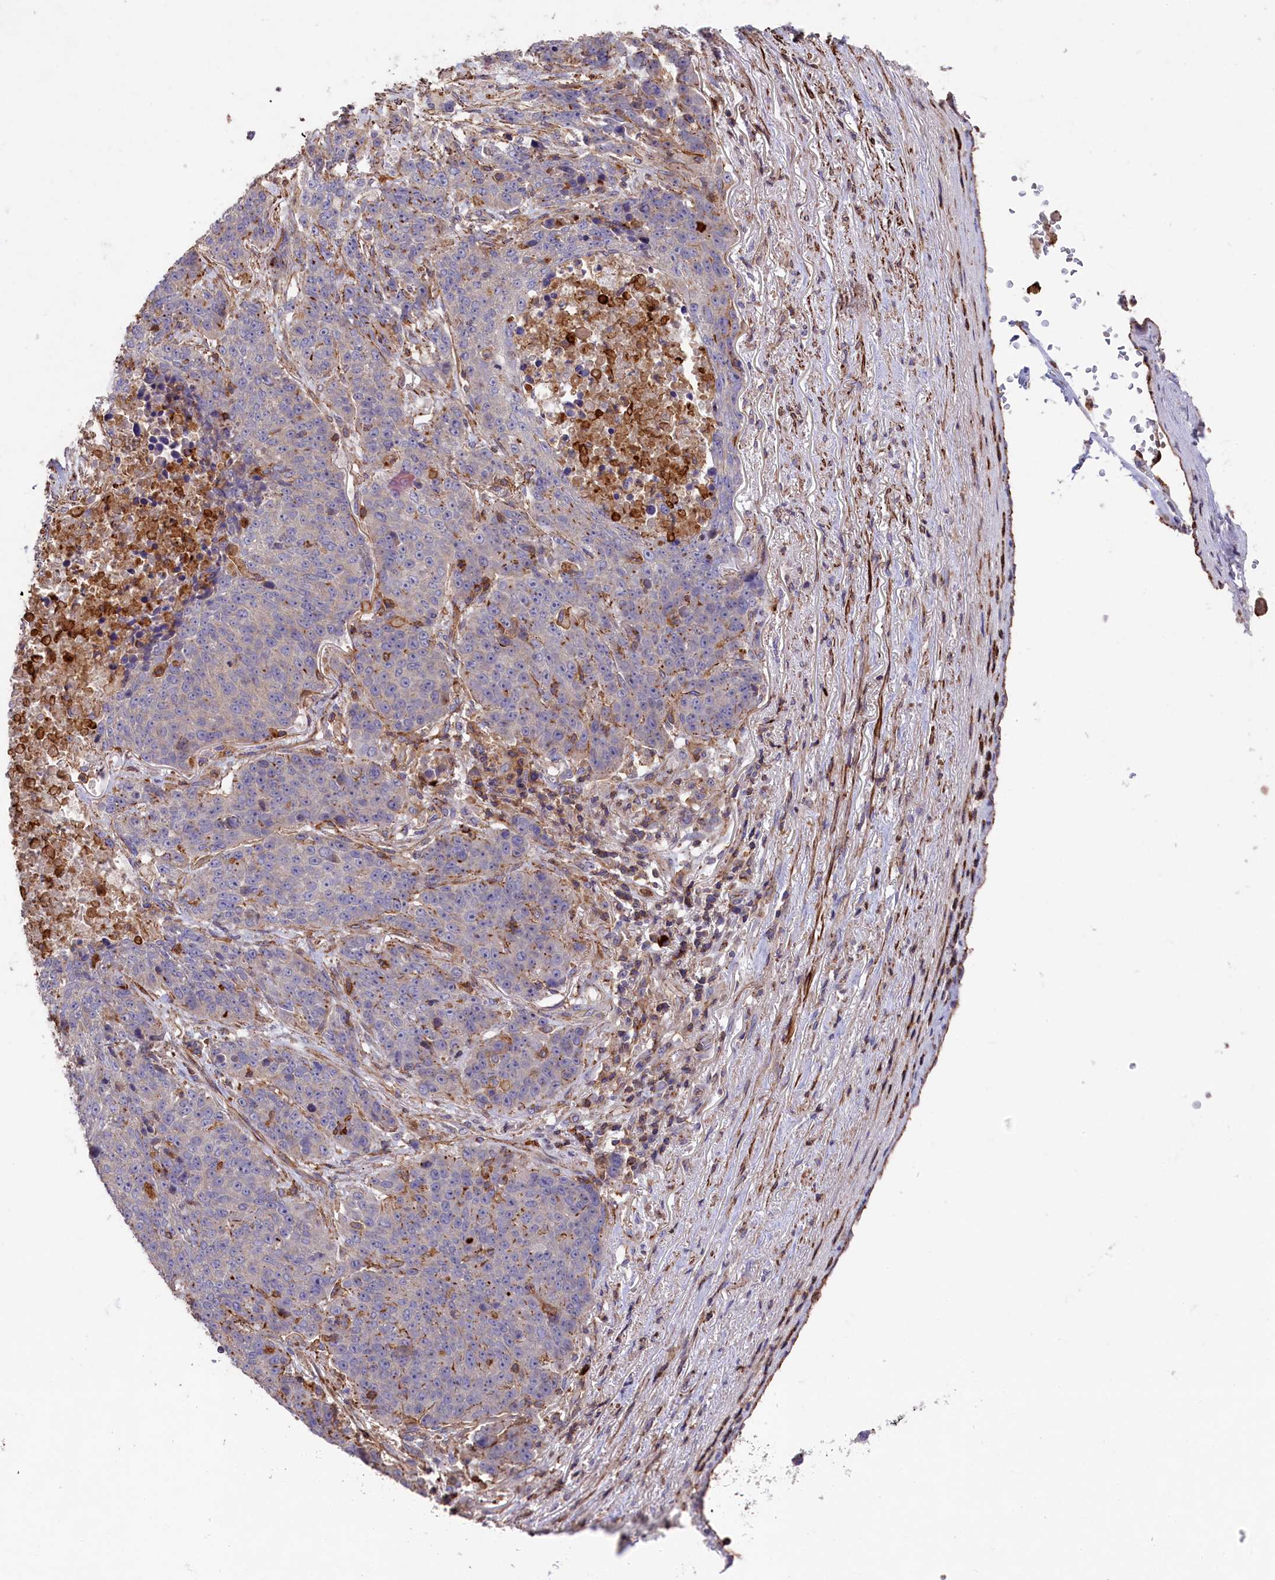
{"staining": {"intensity": "negative", "quantity": "none", "location": "none"}, "tissue": "lung cancer", "cell_type": "Tumor cells", "image_type": "cancer", "snomed": [{"axis": "morphology", "description": "Normal tissue, NOS"}, {"axis": "morphology", "description": "Squamous cell carcinoma, NOS"}, {"axis": "topography", "description": "Lymph node"}, {"axis": "topography", "description": "Lung"}], "caption": "High power microscopy photomicrograph of an immunohistochemistry (IHC) image of lung squamous cell carcinoma, revealing no significant expression in tumor cells.", "gene": "RAPSN", "patient": {"sex": "male", "age": 66}}